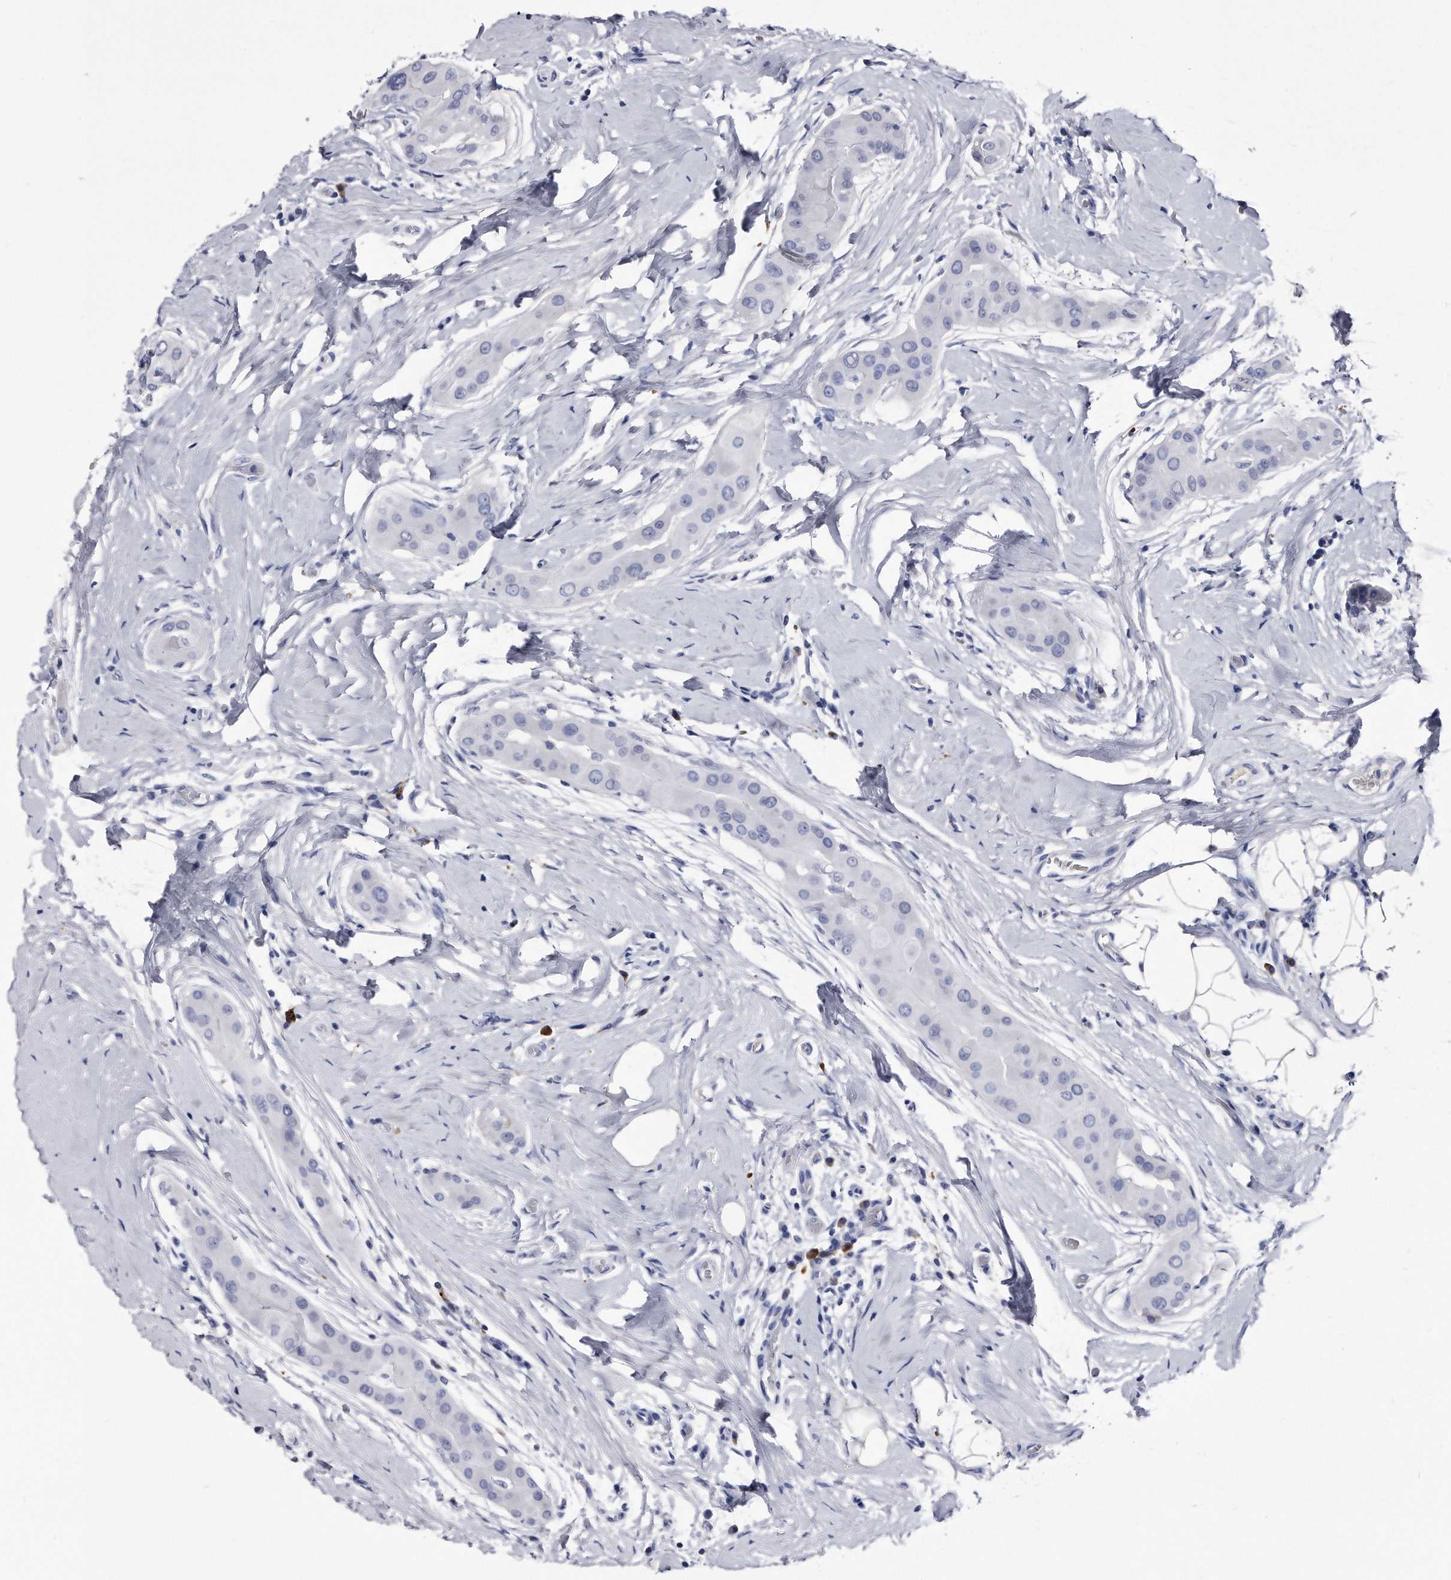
{"staining": {"intensity": "negative", "quantity": "none", "location": "none"}, "tissue": "thyroid cancer", "cell_type": "Tumor cells", "image_type": "cancer", "snomed": [{"axis": "morphology", "description": "Papillary adenocarcinoma, NOS"}, {"axis": "topography", "description": "Thyroid gland"}], "caption": "IHC histopathology image of neoplastic tissue: thyroid cancer (papillary adenocarcinoma) stained with DAB reveals no significant protein expression in tumor cells.", "gene": "KCTD8", "patient": {"sex": "male", "age": 33}}